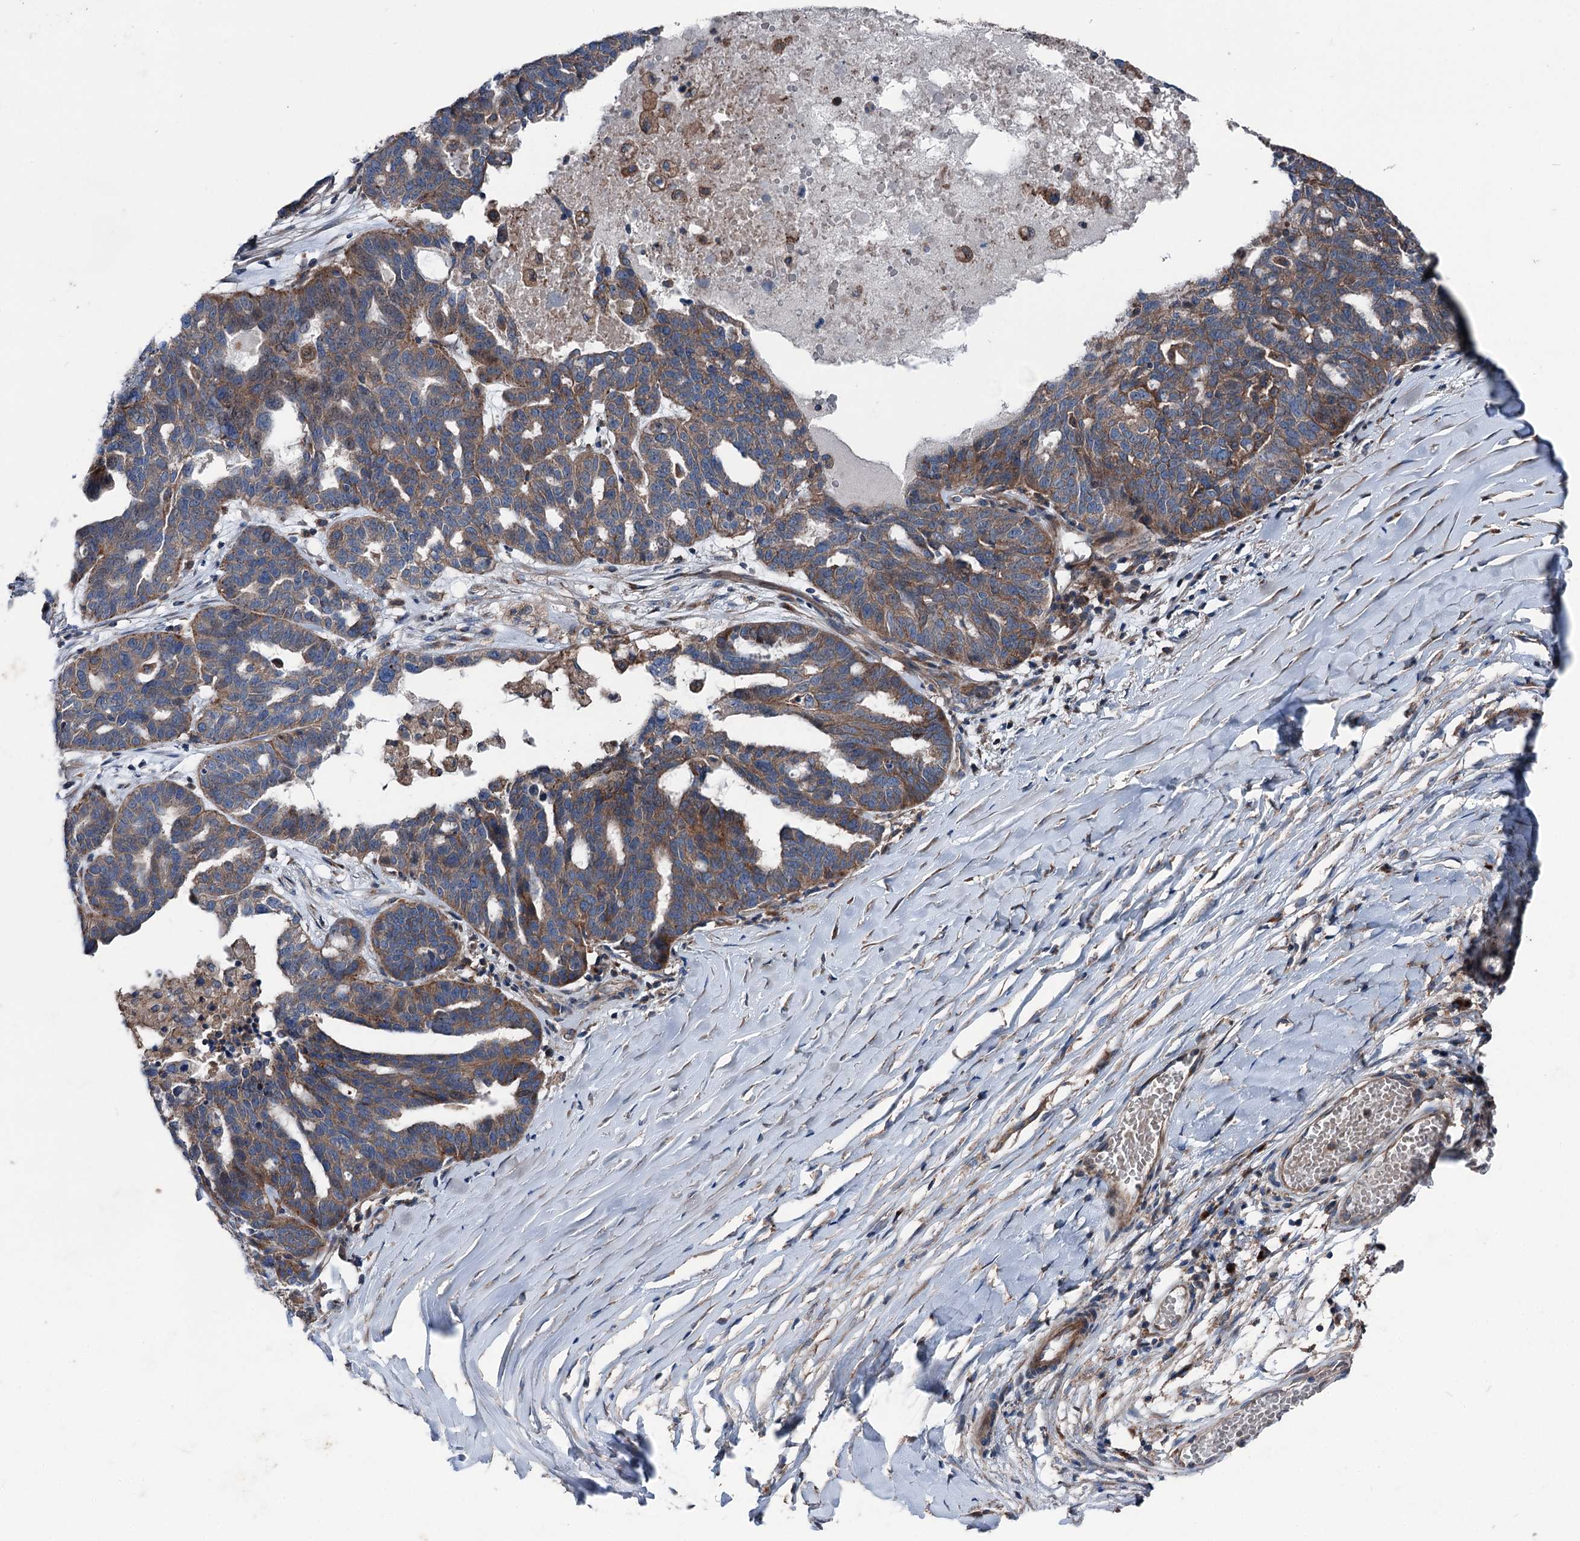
{"staining": {"intensity": "weak", "quantity": ">75%", "location": "cytoplasmic/membranous"}, "tissue": "ovarian cancer", "cell_type": "Tumor cells", "image_type": "cancer", "snomed": [{"axis": "morphology", "description": "Cystadenocarcinoma, serous, NOS"}, {"axis": "topography", "description": "Ovary"}], "caption": "IHC staining of ovarian cancer (serous cystadenocarcinoma), which demonstrates low levels of weak cytoplasmic/membranous expression in approximately >75% of tumor cells indicating weak cytoplasmic/membranous protein expression. The staining was performed using DAB (3,3'-diaminobenzidine) (brown) for protein detection and nuclei were counterstained in hematoxylin (blue).", "gene": "RUFY1", "patient": {"sex": "female", "age": 59}}